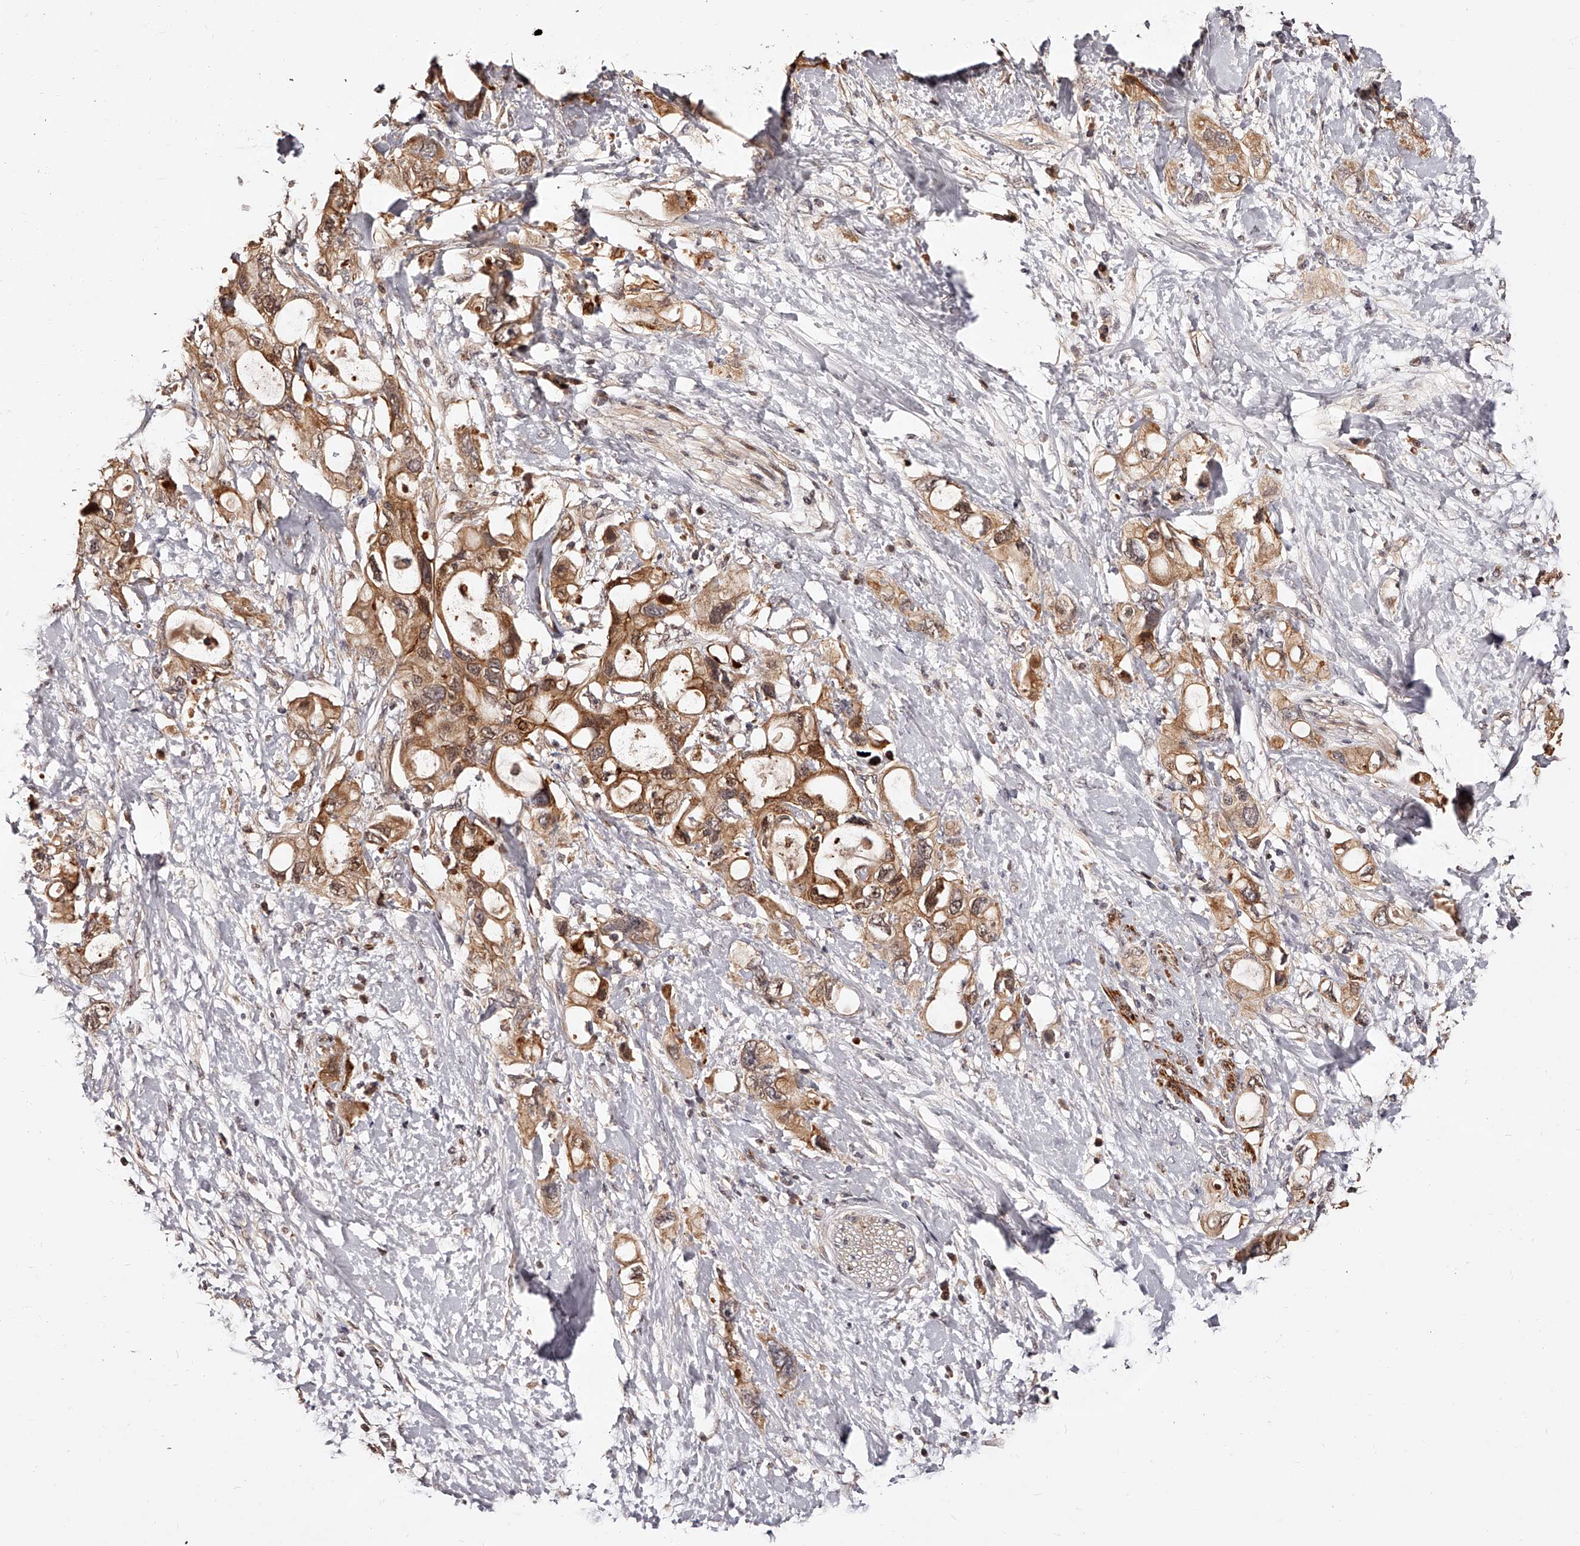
{"staining": {"intensity": "moderate", "quantity": ">75%", "location": "cytoplasmic/membranous"}, "tissue": "pancreatic cancer", "cell_type": "Tumor cells", "image_type": "cancer", "snomed": [{"axis": "morphology", "description": "Adenocarcinoma, NOS"}, {"axis": "topography", "description": "Pancreas"}], "caption": "Protein analysis of pancreatic cancer tissue exhibits moderate cytoplasmic/membranous staining in about >75% of tumor cells.", "gene": "CUL7", "patient": {"sex": "female", "age": 56}}